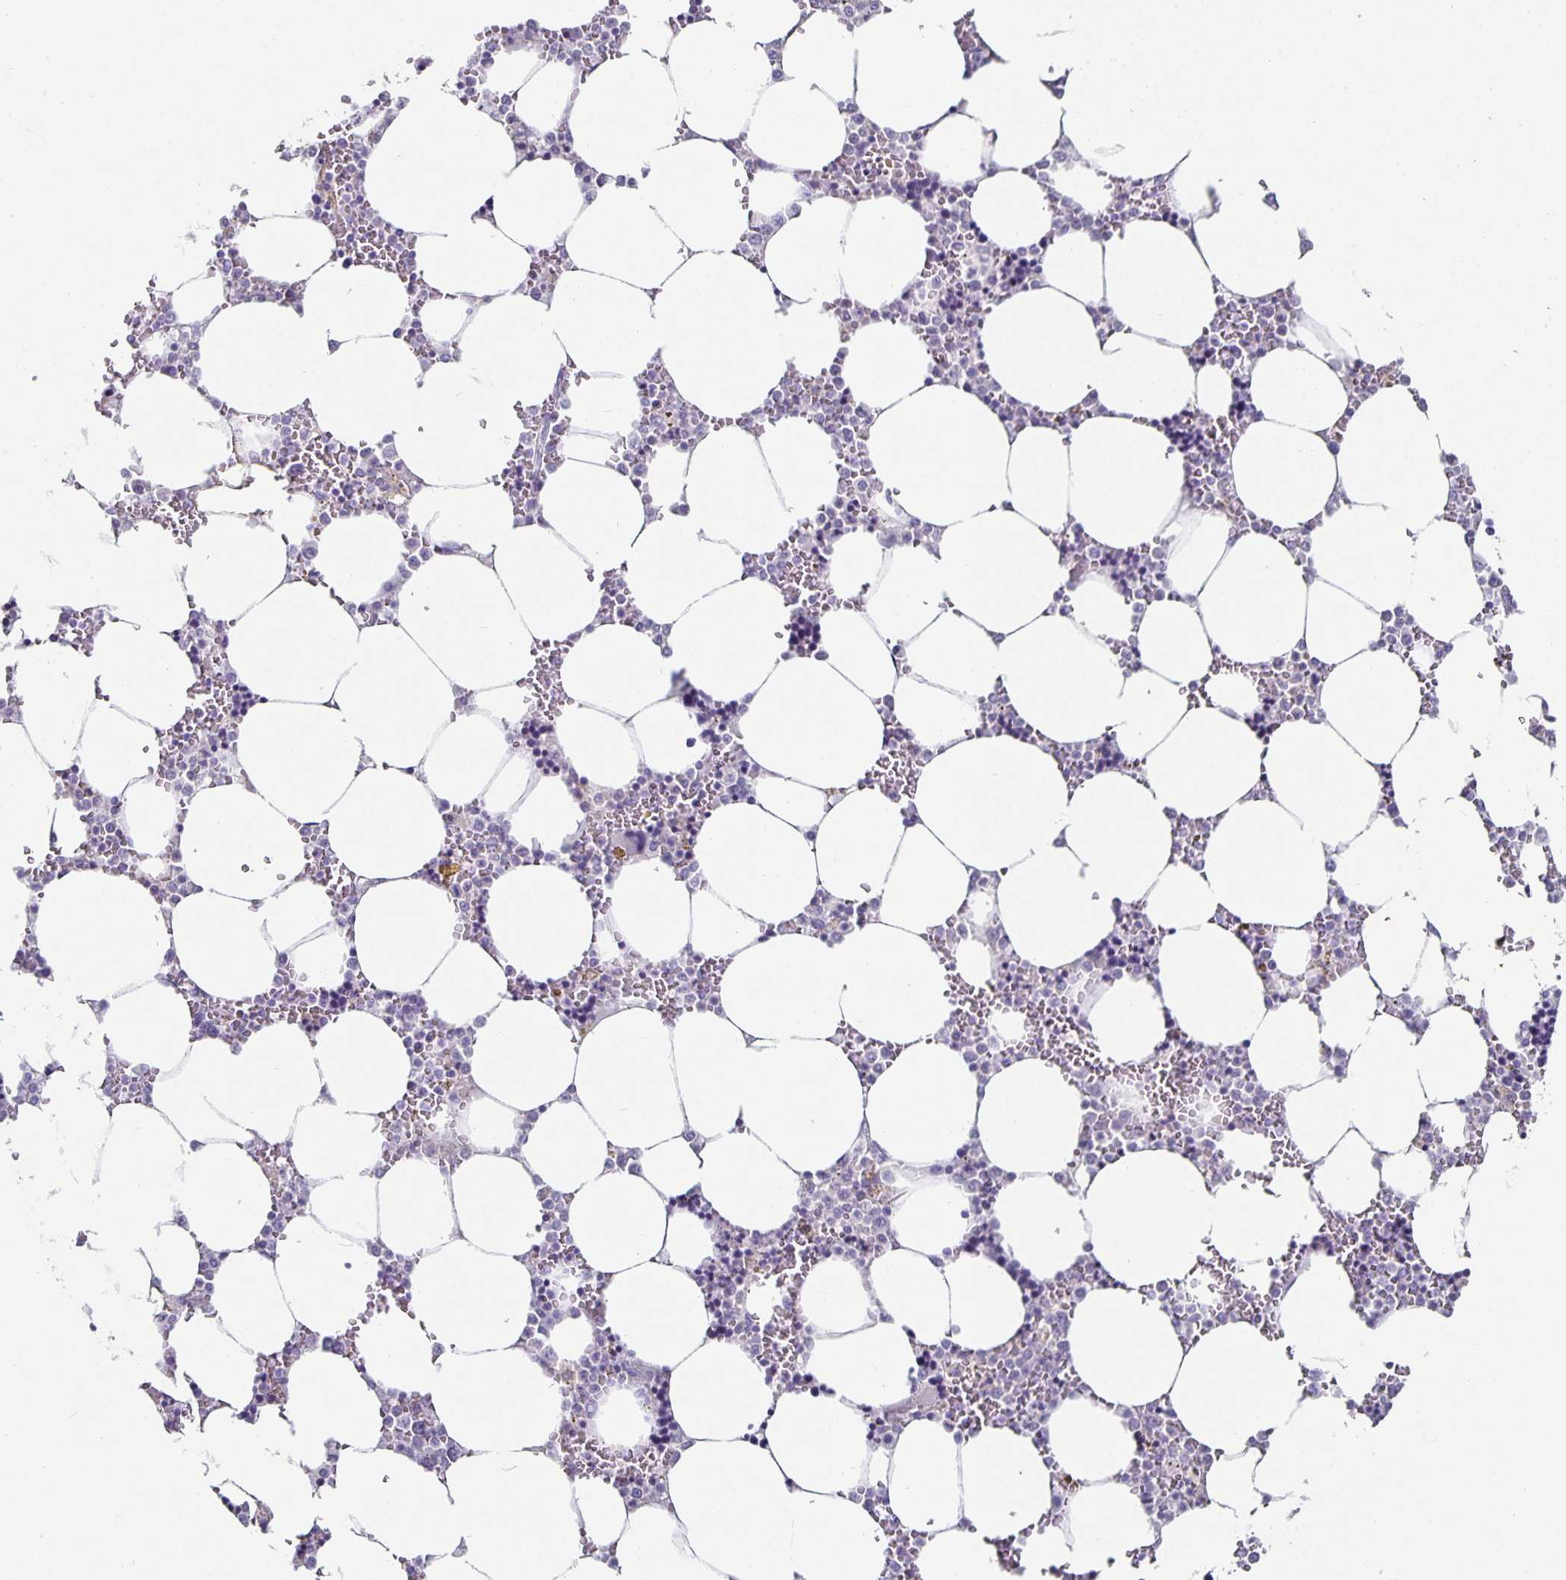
{"staining": {"intensity": "negative", "quantity": "none", "location": "none"}, "tissue": "bone marrow", "cell_type": "Hematopoietic cells", "image_type": "normal", "snomed": [{"axis": "morphology", "description": "Normal tissue, NOS"}, {"axis": "topography", "description": "Bone marrow"}], "caption": "Hematopoietic cells show no significant positivity in unremarkable bone marrow.", "gene": "CHGA", "patient": {"sex": "male", "age": 64}}